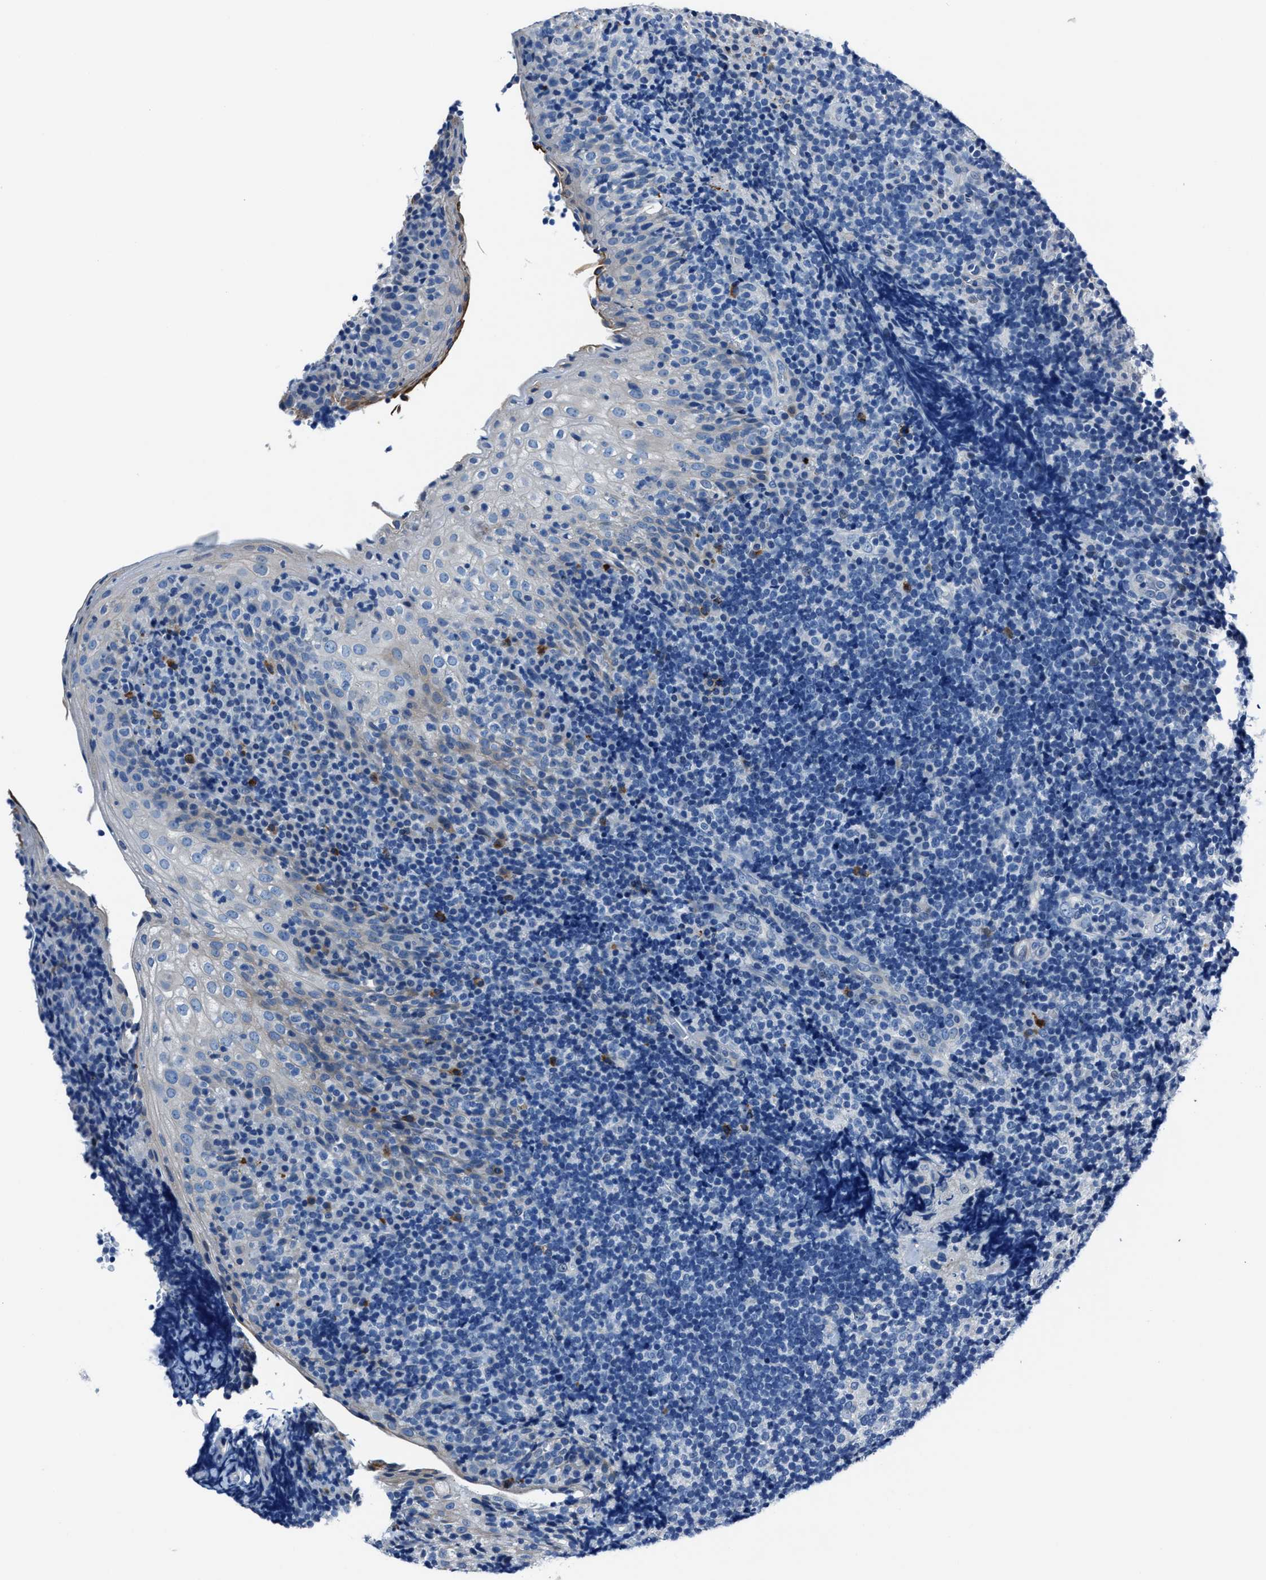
{"staining": {"intensity": "negative", "quantity": "none", "location": "none"}, "tissue": "tonsil", "cell_type": "Germinal center cells", "image_type": "normal", "snomed": [{"axis": "morphology", "description": "Normal tissue, NOS"}, {"axis": "topography", "description": "Tonsil"}], "caption": "Immunohistochemical staining of normal human tonsil reveals no significant expression in germinal center cells. (Stains: DAB IHC with hematoxylin counter stain, Microscopy: brightfield microscopy at high magnification).", "gene": "NACAD", "patient": {"sex": "male", "age": 37}}